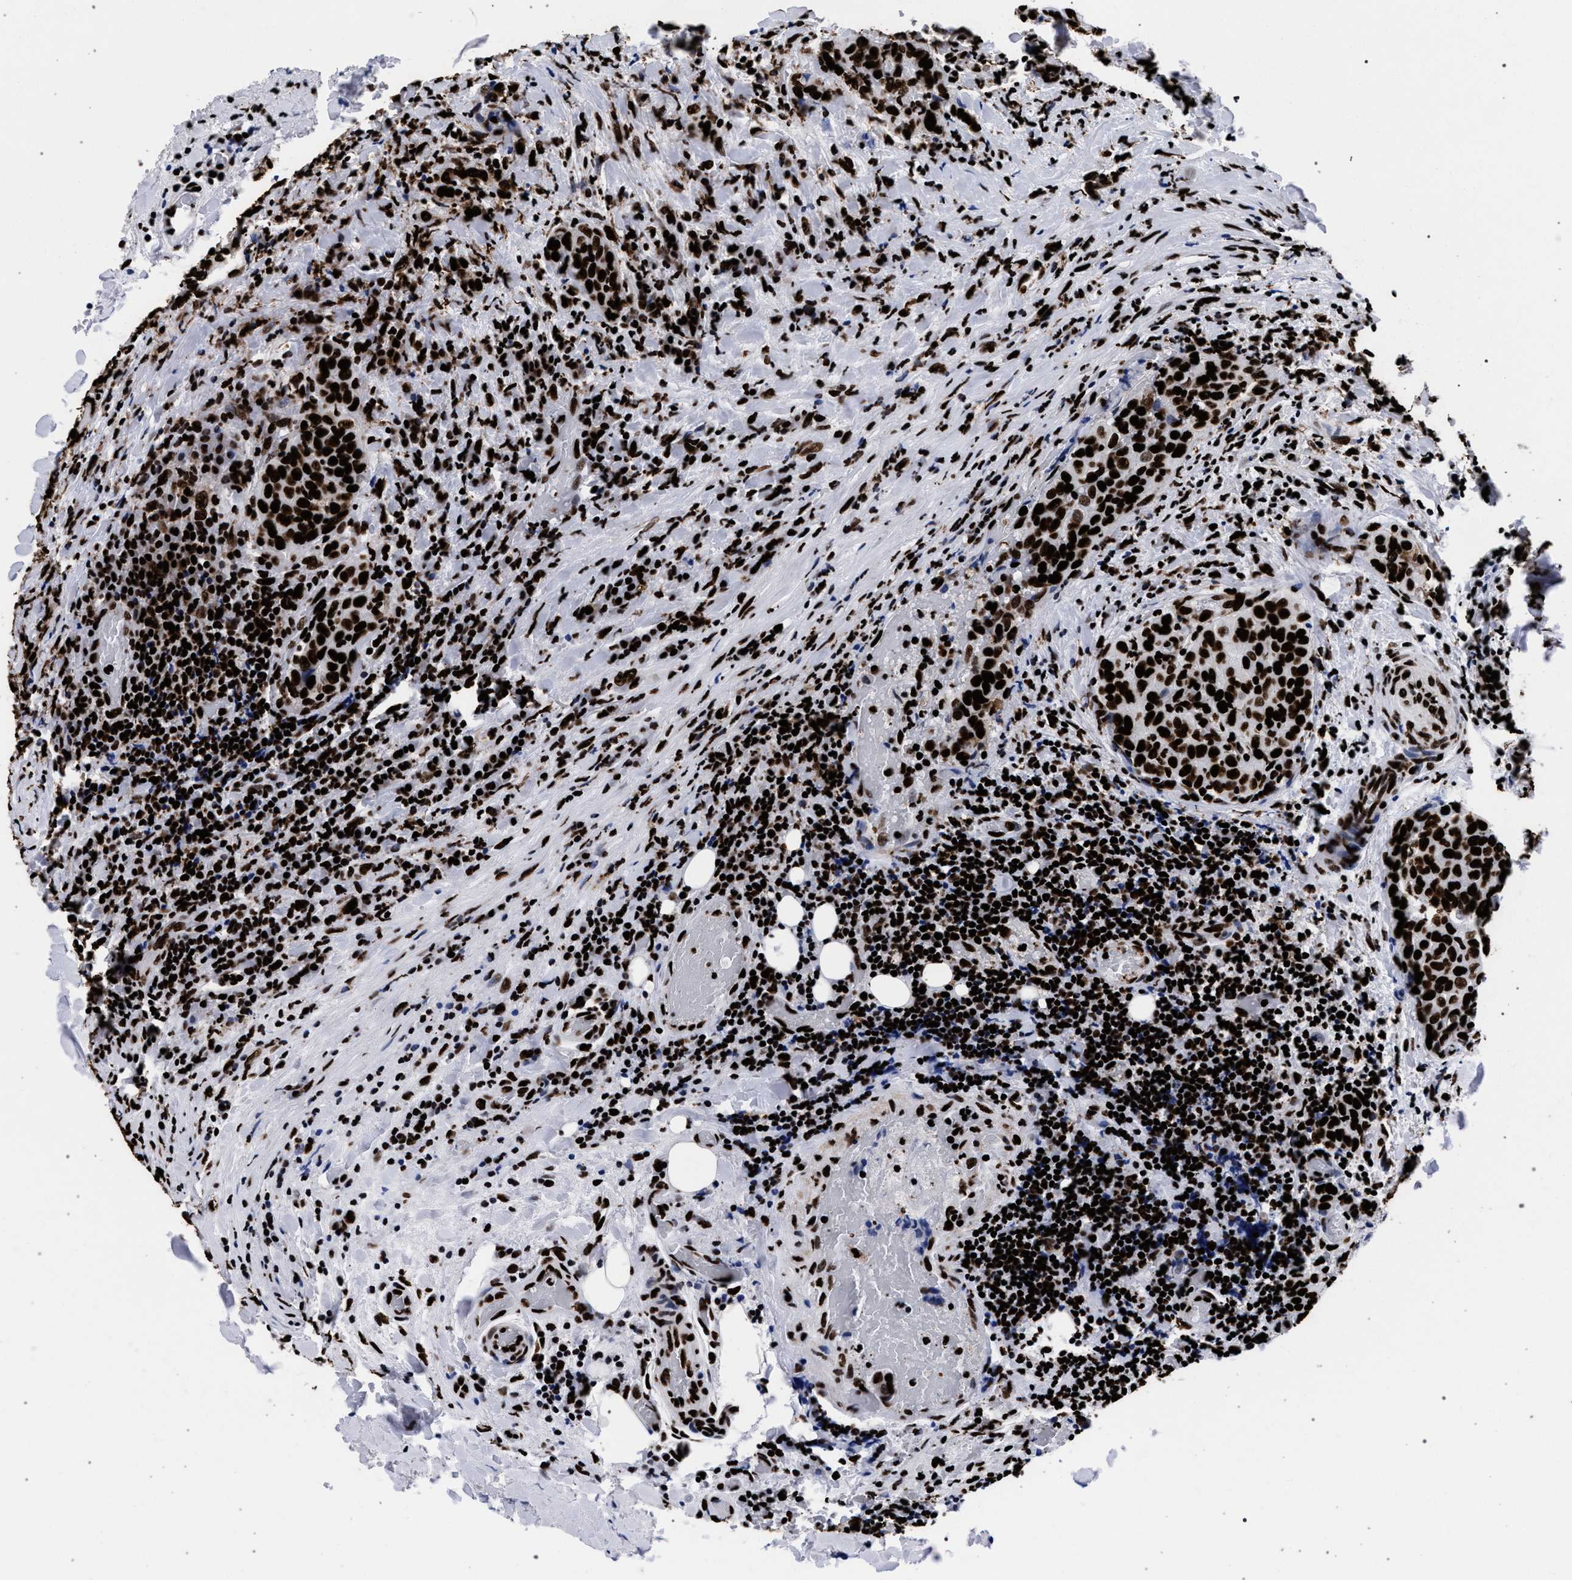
{"staining": {"intensity": "strong", "quantity": ">75%", "location": "nuclear"}, "tissue": "thyroid cancer", "cell_type": "Tumor cells", "image_type": "cancer", "snomed": [{"axis": "morphology", "description": "Normal tissue, NOS"}, {"axis": "morphology", "description": "Papillary adenocarcinoma, NOS"}, {"axis": "topography", "description": "Thyroid gland"}], "caption": "Thyroid papillary adenocarcinoma stained with a brown dye exhibits strong nuclear positive staining in approximately >75% of tumor cells.", "gene": "HNRNPA1", "patient": {"sex": "female", "age": 30}}